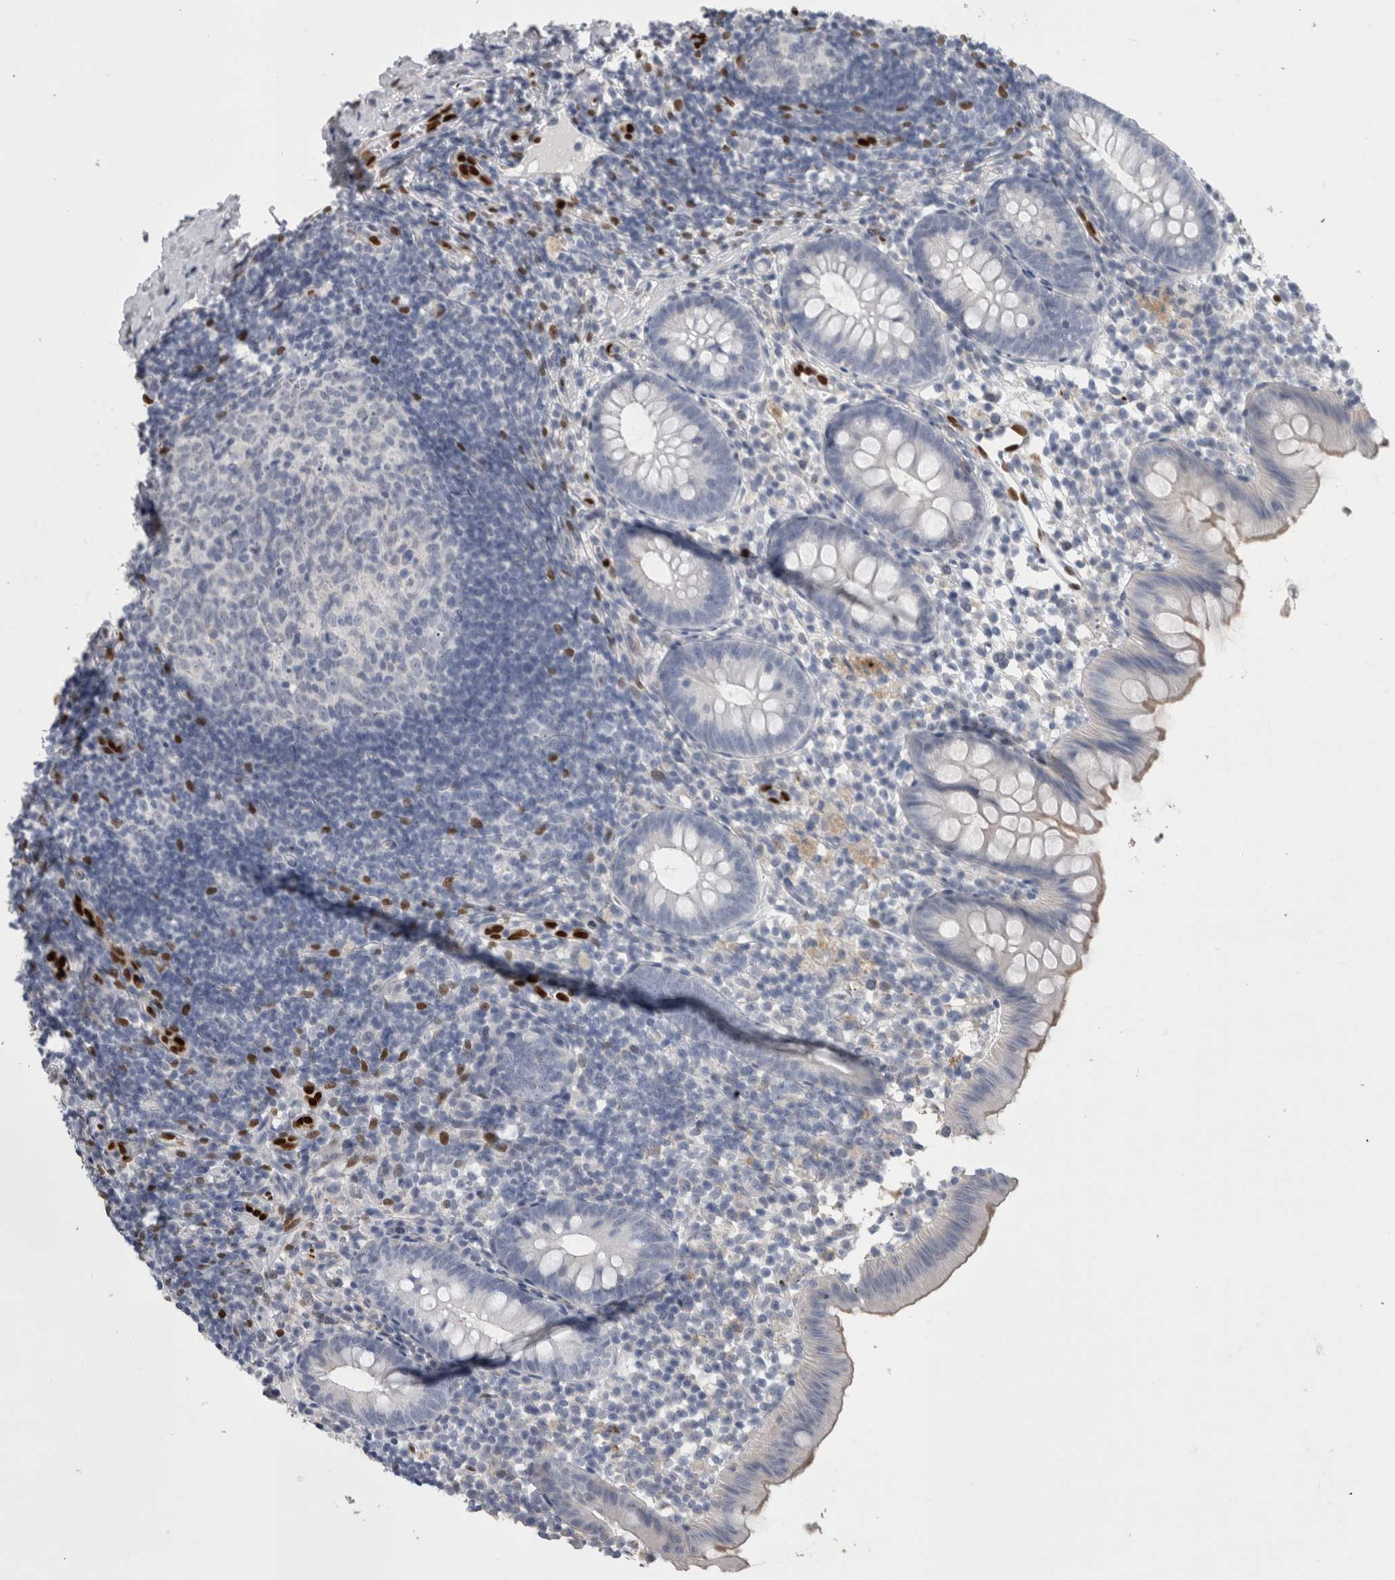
{"staining": {"intensity": "weak", "quantity": "<25%", "location": "cytoplasmic/membranous"}, "tissue": "appendix", "cell_type": "Glandular cells", "image_type": "normal", "snomed": [{"axis": "morphology", "description": "Normal tissue, NOS"}, {"axis": "topography", "description": "Appendix"}], "caption": "Photomicrograph shows no protein positivity in glandular cells of unremarkable appendix. (DAB immunohistochemistry (IHC) with hematoxylin counter stain).", "gene": "IL33", "patient": {"sex": "female", "age": 20}}